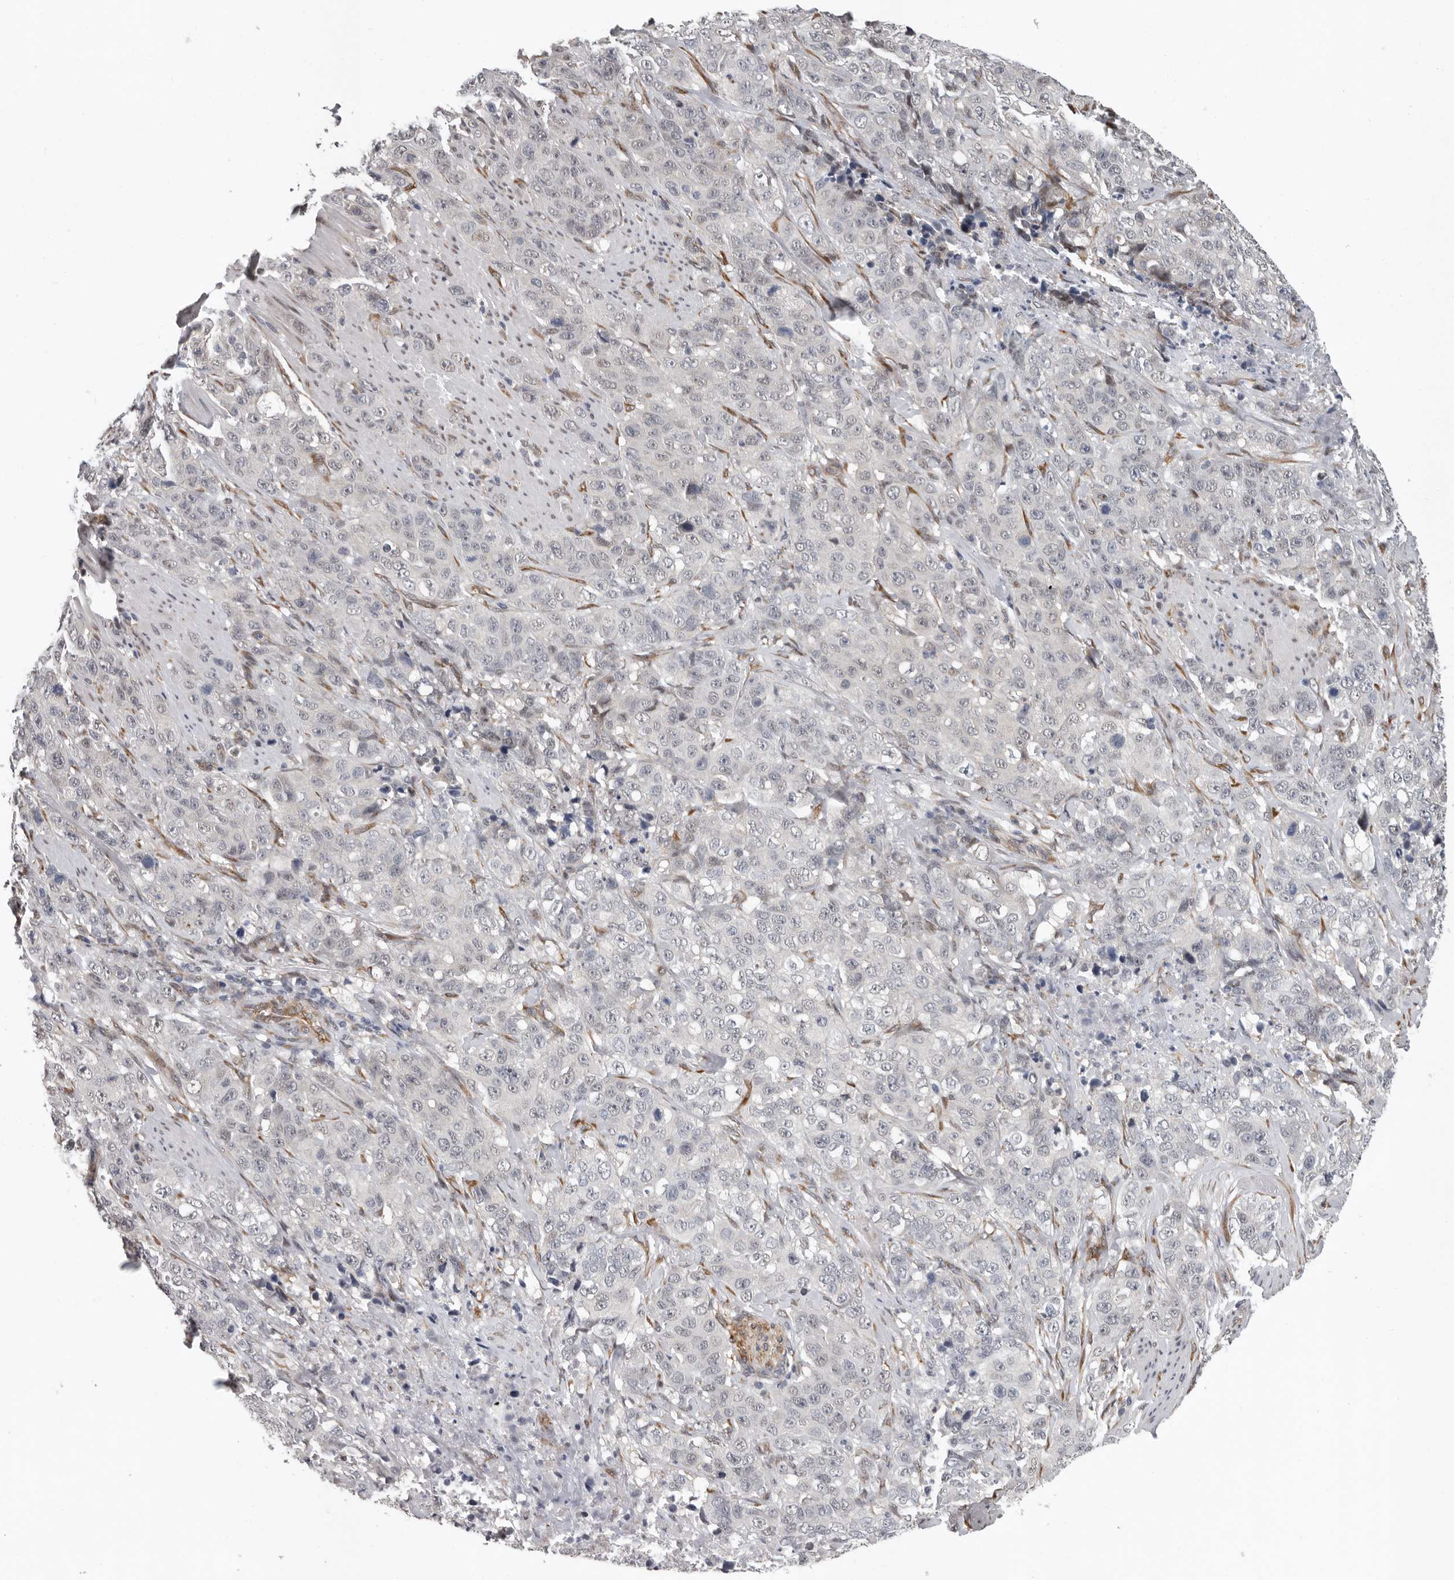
{"staining": {"intensity": "negative", "quantity": "none", "location": "none"}, "tissue": "stomach cancer", "cell_type": "Tumor cells", "image_type": "cancer", "snomed": [{"axis": "morphology", "description": "Adenocarcinoma, NOS"}, {"axis": "topography", "description": "Stomach"}], "caption": "Stomach cancer was stained to show a protein in brown. There is no significant positivity in tumor cells.", "gene": "RALGPS2", "patient": {"sex": "male", "age": 48}}